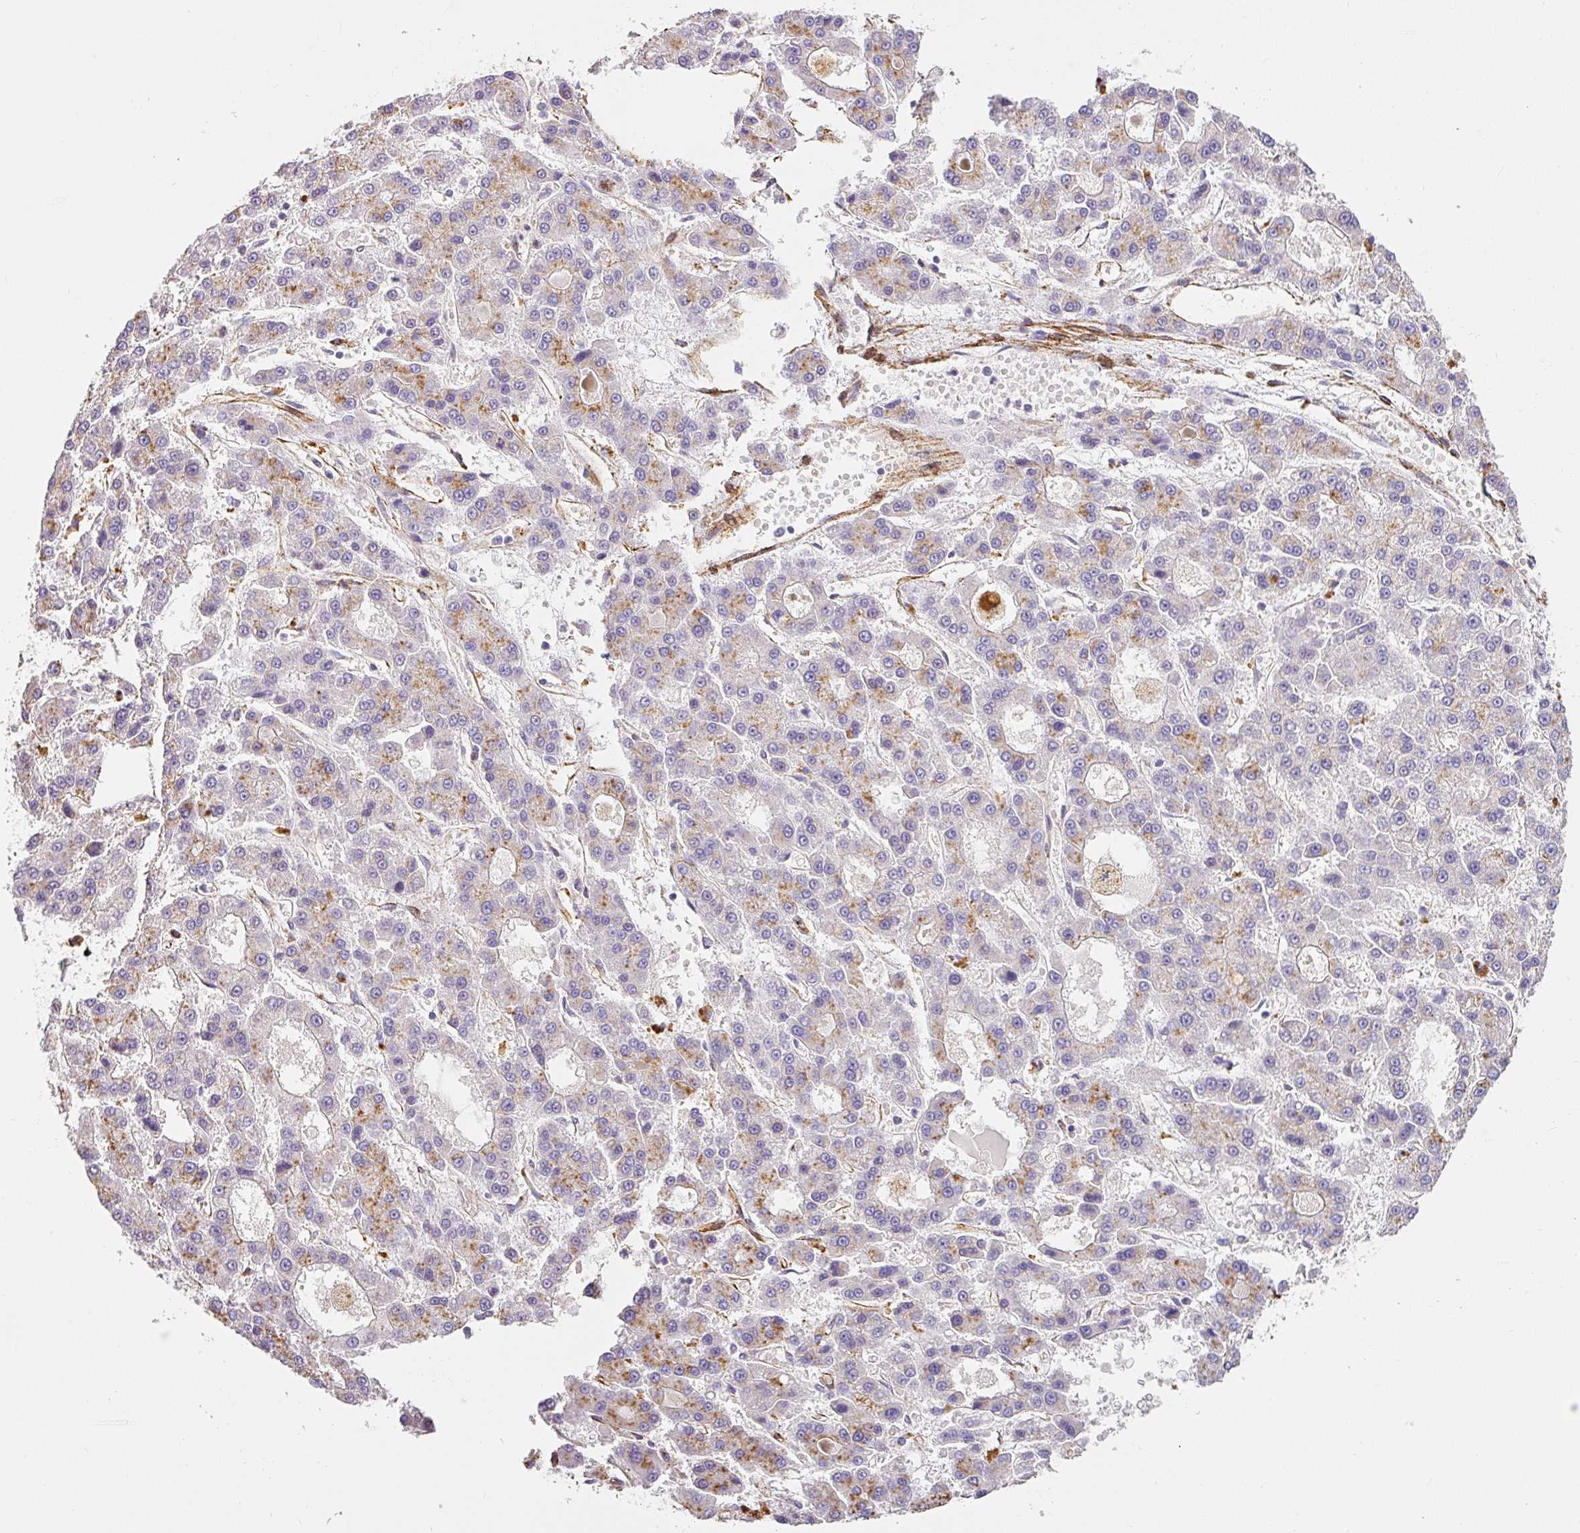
{"staining": {"intensity": "moderate", "quantity": "<25%", "location": "cytoplasmic/membranous"}, "tissue": "liver cancer", "cell_type": "Tumor cells", "image_type": "cancer", "snomed": [{"axis": "morphology", "description": "Carcinoma, Hepatocellular, NOS"}, {"axis": "topography", "description": "Liver"}], "caption": "Hepatocellular carcinoma (liver) stained with a protein marker displays moderate staining in tumor cells.", "gene": "SLC25A17", "patient": {"sex": "male", "age": 70}}